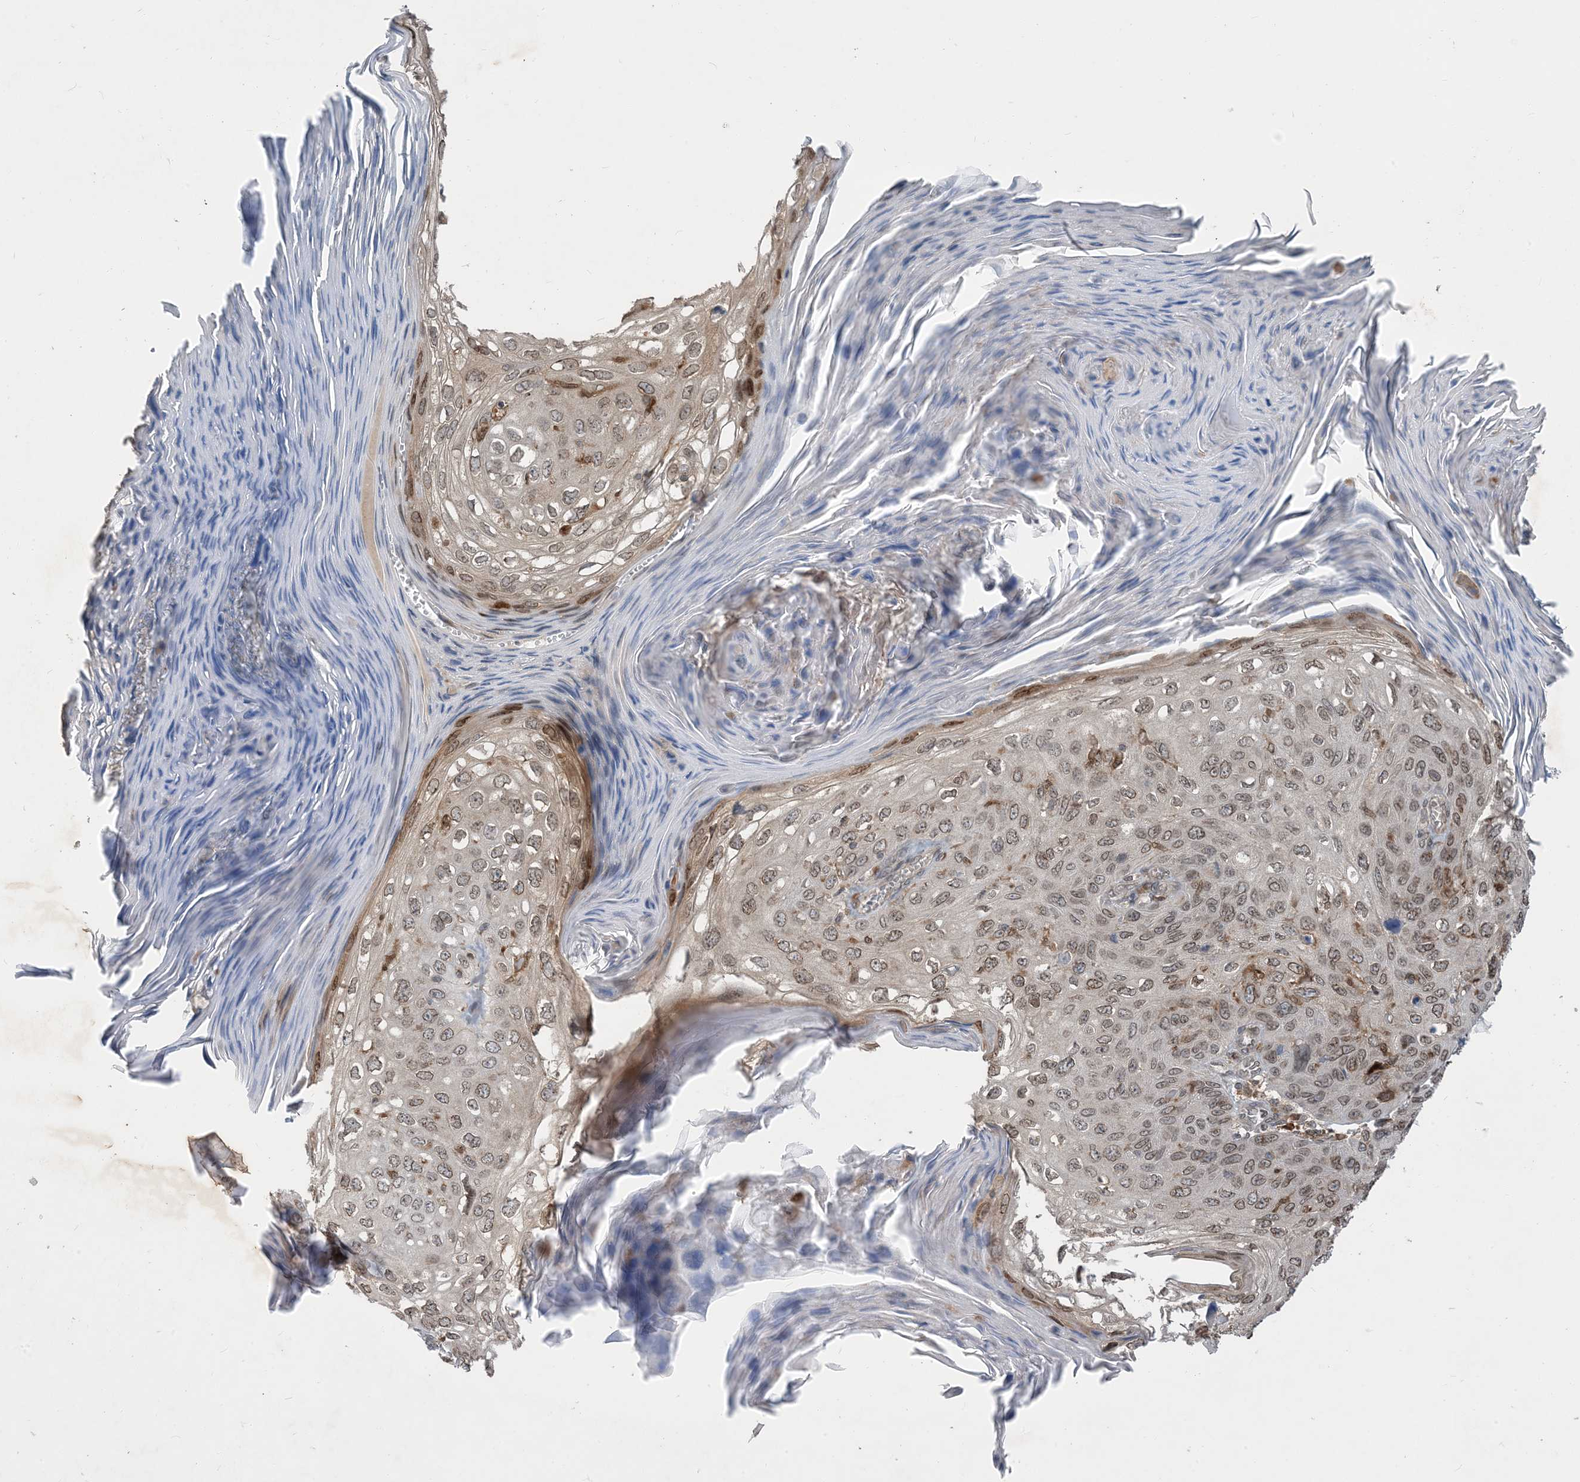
{"staining": {"intensity": "weak", "quantity": ">75%", "location": "cytoplasmic/membranous,nuclear"}, "tissue": "skin cancer", "cell_type": "Tumor cells", "image_type": "cancer", "snomed": [{"axis": "morphology", "description": "Squamous cell carcinoma, NOS"}, {"axis": "topography", "description": "Skin"}], "caption": "DAB immunohistochemical staining of human skin squamous cell carcinoma reveals weak cytoplasmic/membranous and nuclear protein positivity in approximately >75% of tumor cells.", "gene": "NAGK", "patient": {"sex": "female", "age": 90}}